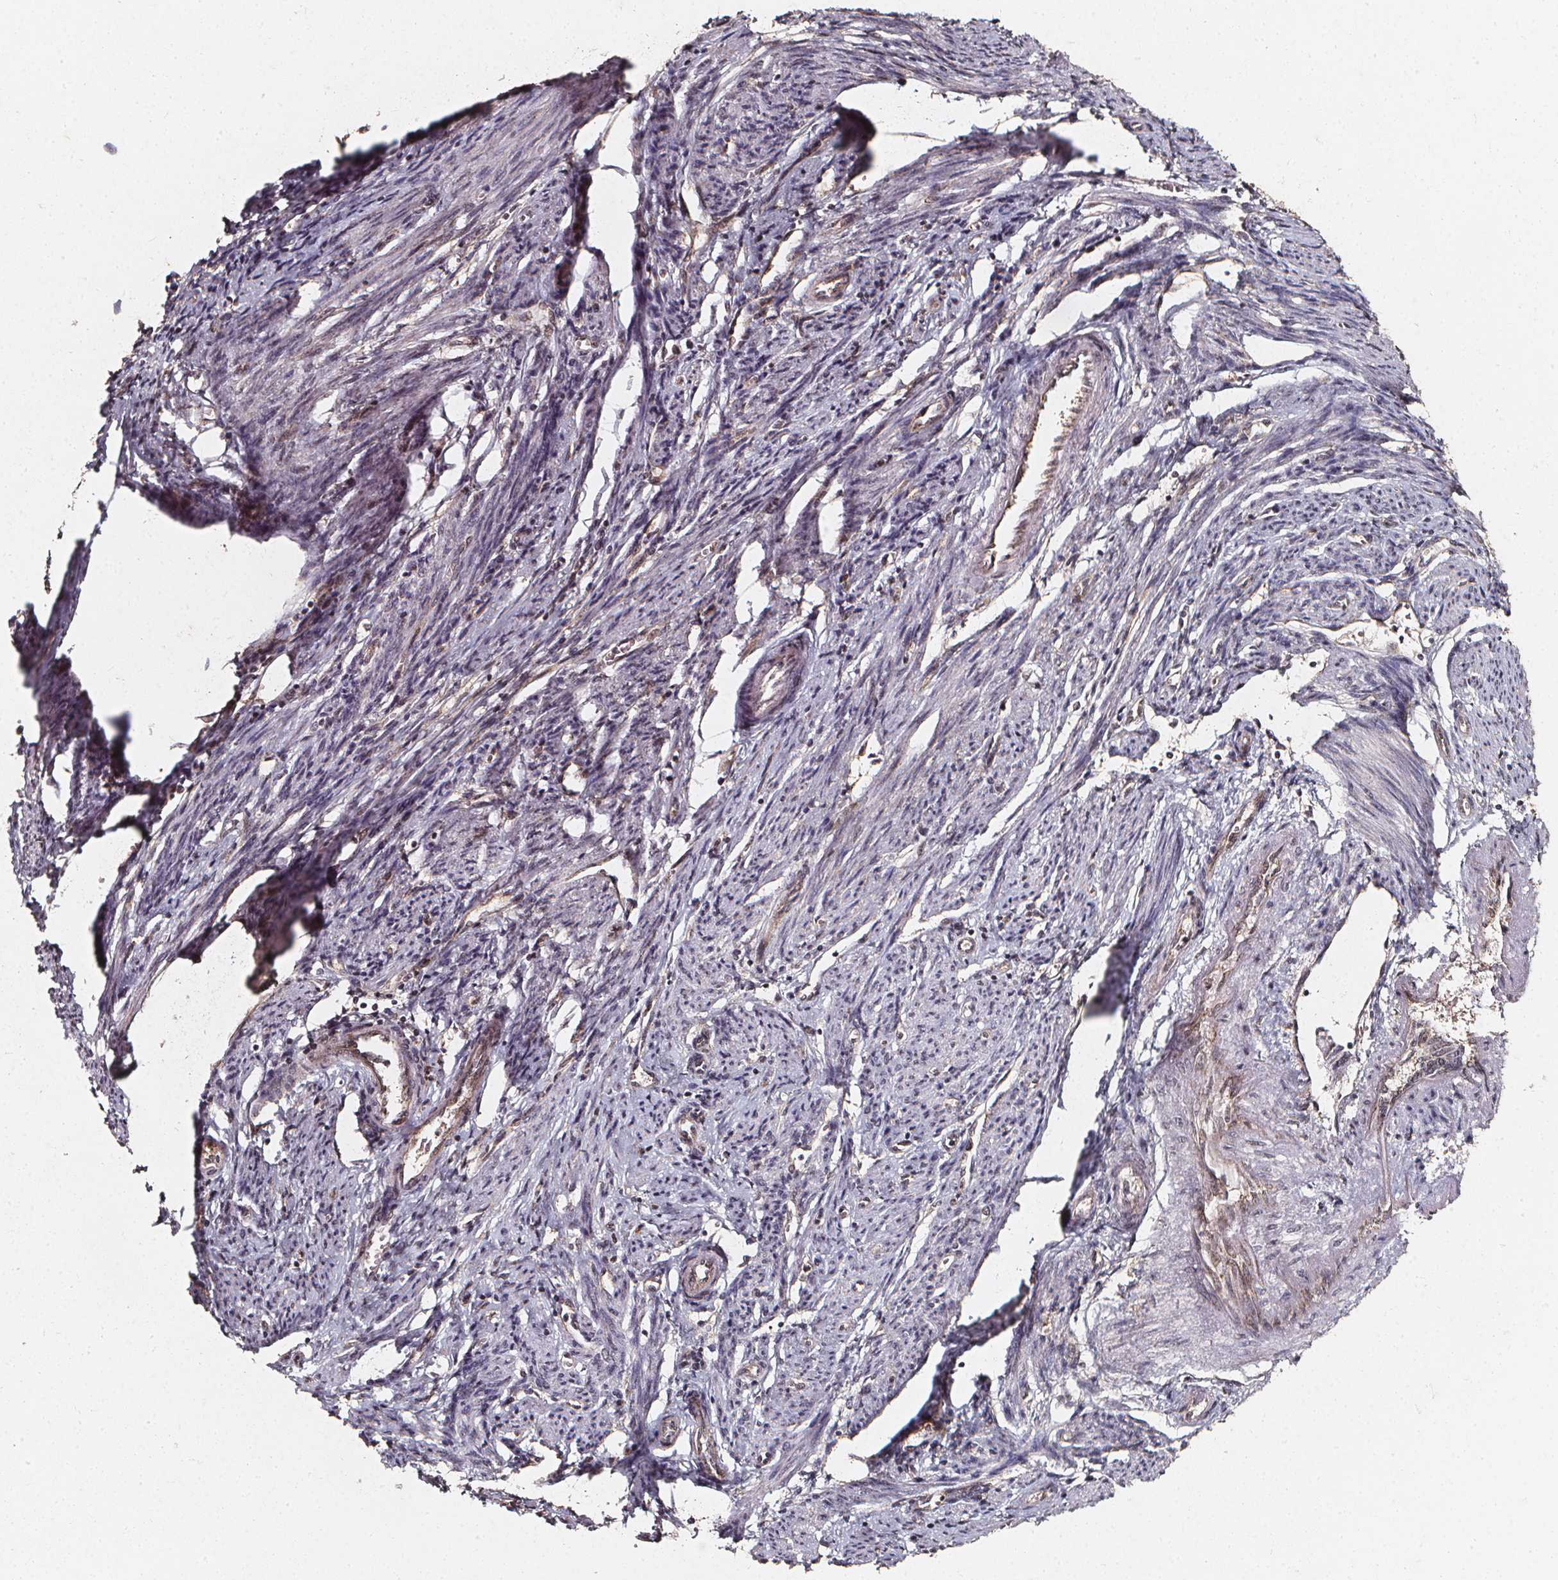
{"staining": {"intensity": "moderate", "quantity": "<25%", "location": "cytoplasmic/membranous"}, "tissue": "endometrial cancer", "cell_type": "Tumor cells", "image_type": "cancer", "snomed": [{"axis": "morphology", "description": "Carcinoma, NOS"}, {"axis": "topography", "description": "Uterus"}], "caption": "Immunohistochemical staining of human endometrial carcinoma reveals low levels of moderate cytoplasmic/membranous protein staining in approximately <25% of tumor cells. (DAB (3,3'-diaminobenzidine) IHC, brown staining for protein, blue staining for nuclei).", "gene": "SMN1", "patient": {"sex": "female", "age": 76}}